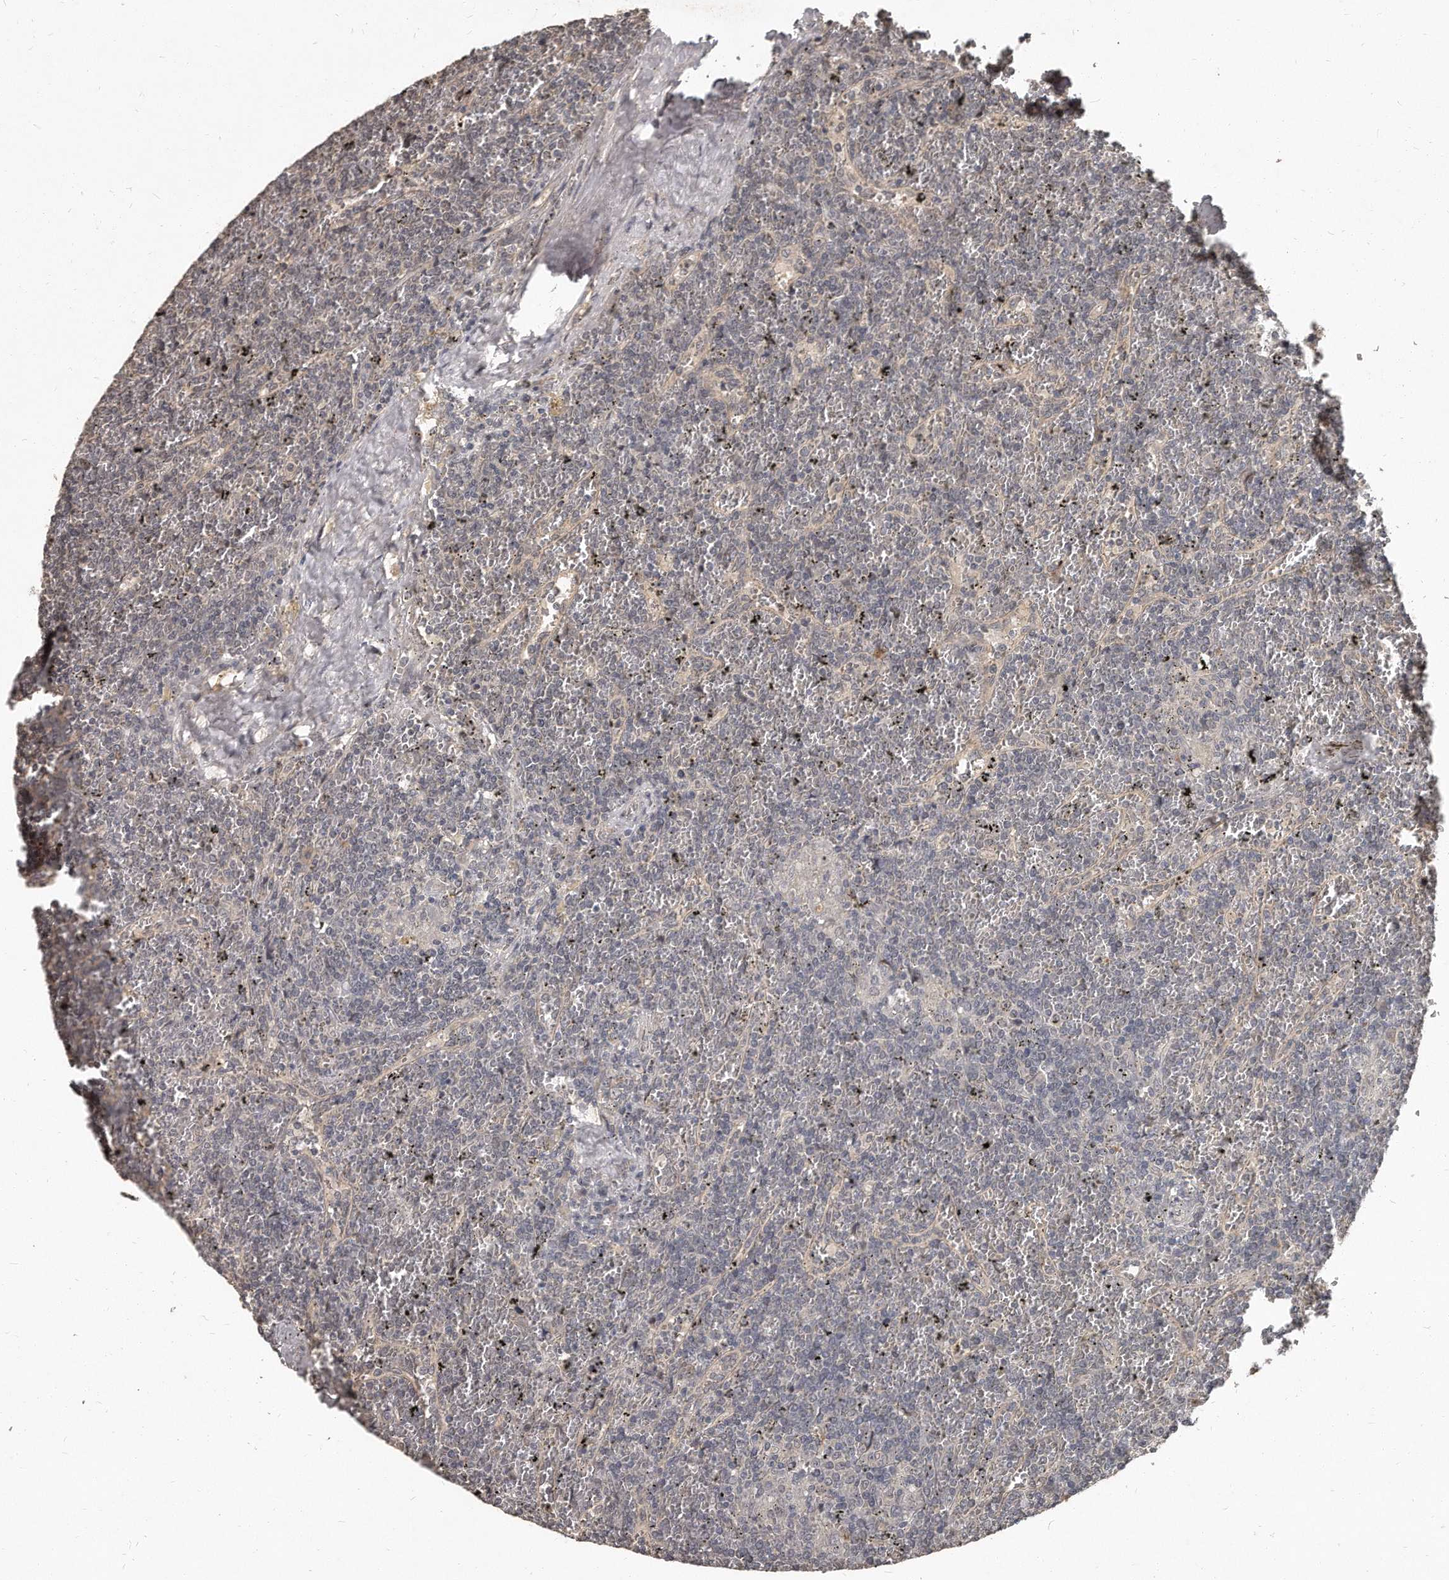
{"staining": {"intensity": "negative", "quantity": "none", "location": "none"}, "tissue": "lymphoma", "cell_type": "Tumor cells", "image_type": "cancer", "snomed": [{"axis": "morphology", "description": "Malignant lymphoma, non-Hodgkin's type, Low grade"}, {"axis": "topography", "description": "Spleen"}], "caption": "The image demonstrates no staining of tumor cells in lymphoma.", "gene": "GRB10", "patient": {"sex": "female", "age": 19}}